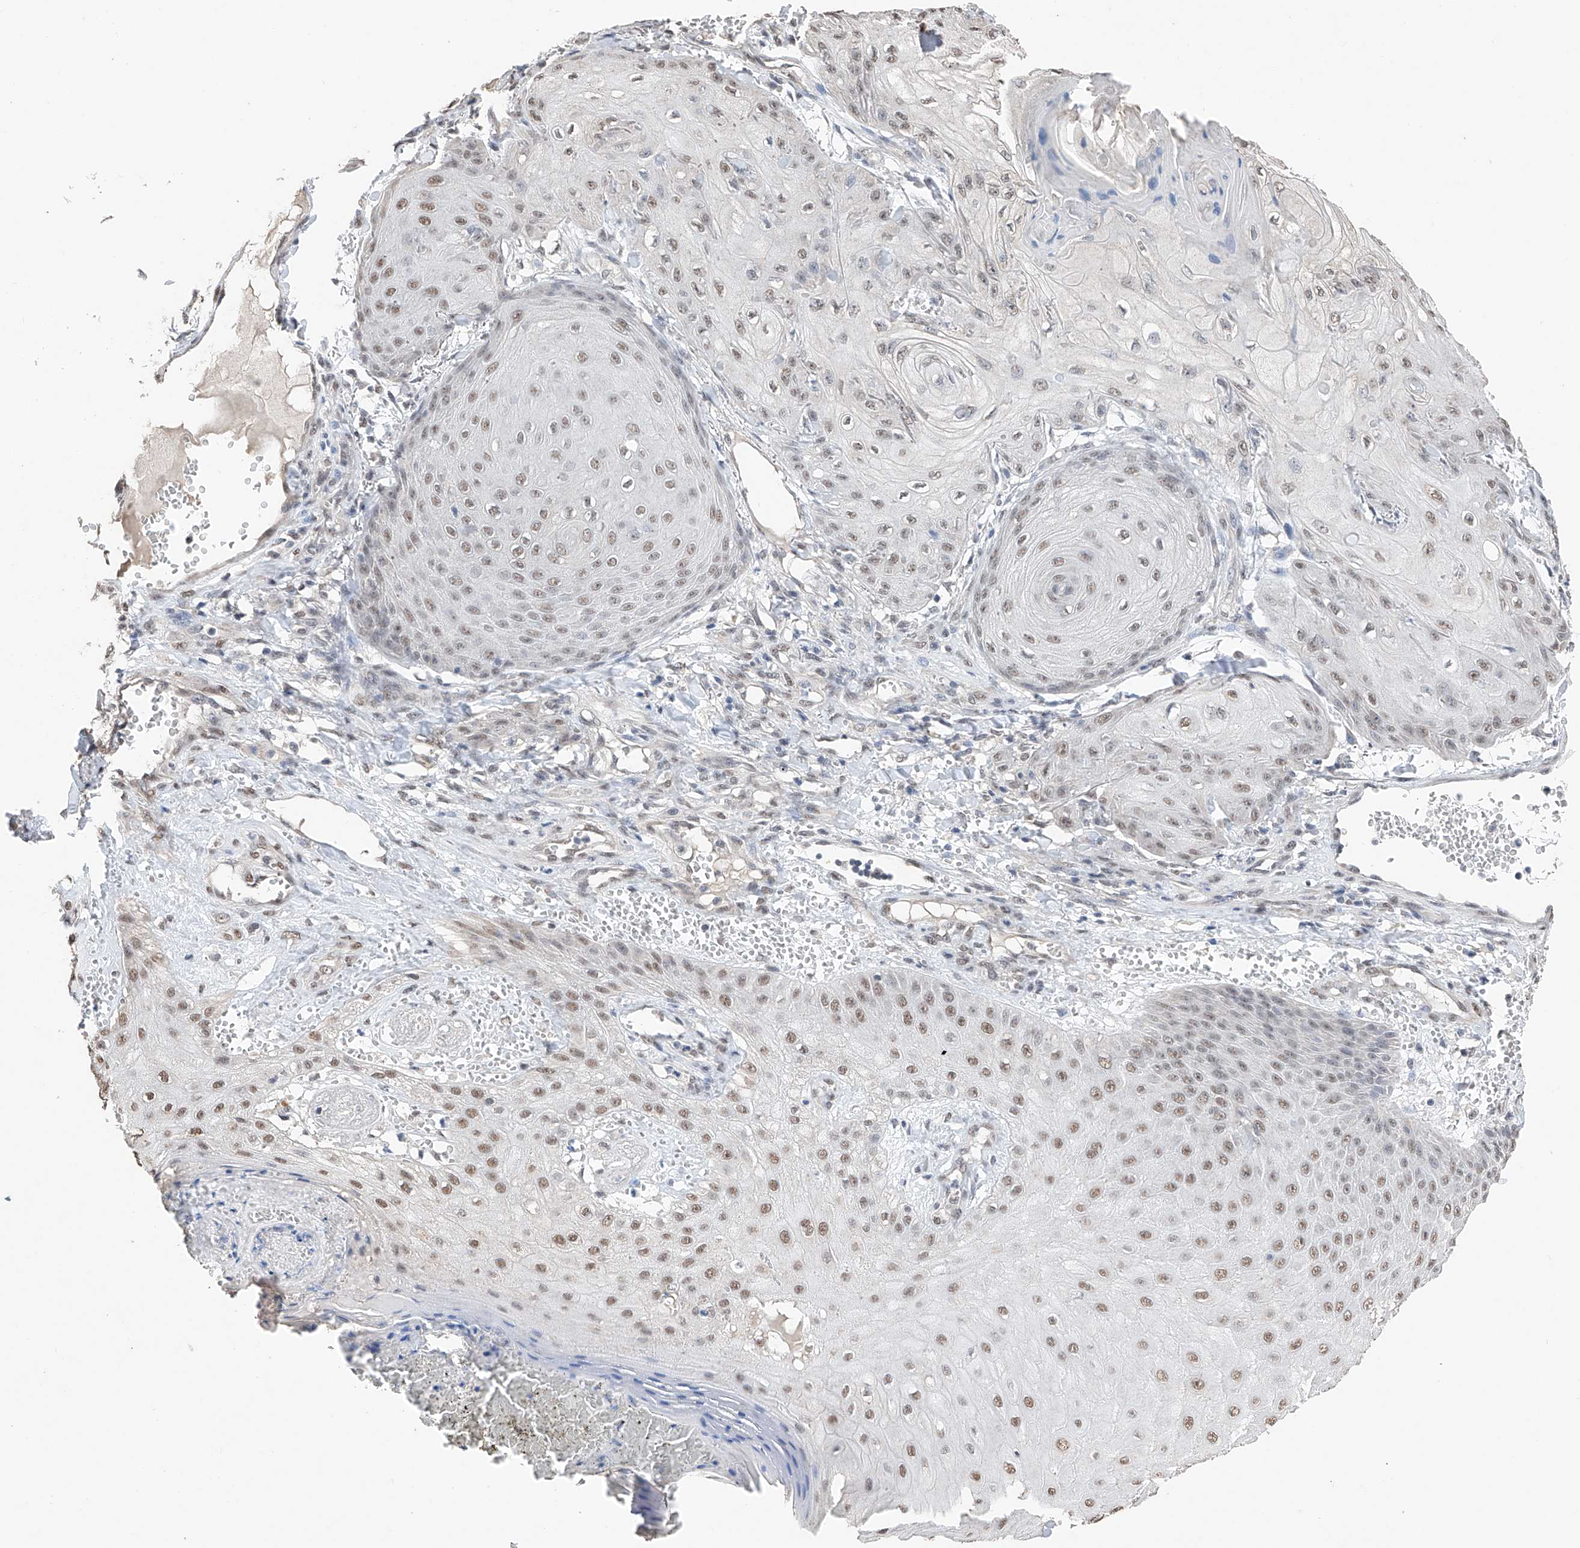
{"staining": {"intensity": "weak", "quantity": ">75%", "location": "nuclear"}, "tissue": "skin cancer", "cell_type": "Tumor cells", "image_type": "cancer", "snomed": [{"axis": "morphology", "description": "Squamous cell carcinoma, NOS"}, {"axis": "topography", "description": "Skin"}], "caption": "DAB (3,3'-diaminobenzidine) immunohistochemical staining of human squamous cell carcinoma (skin) reveals weak nuclear protein positivity in about >75% of tumor cells. Using DAB (3,3'-diaminobenzidine) (brown) and hematoxylin (blue) stains, captured at high magnification using brightfield microscopy.", "gene": "DMAP1", "patient": {"sex": "male", "age": 74}}